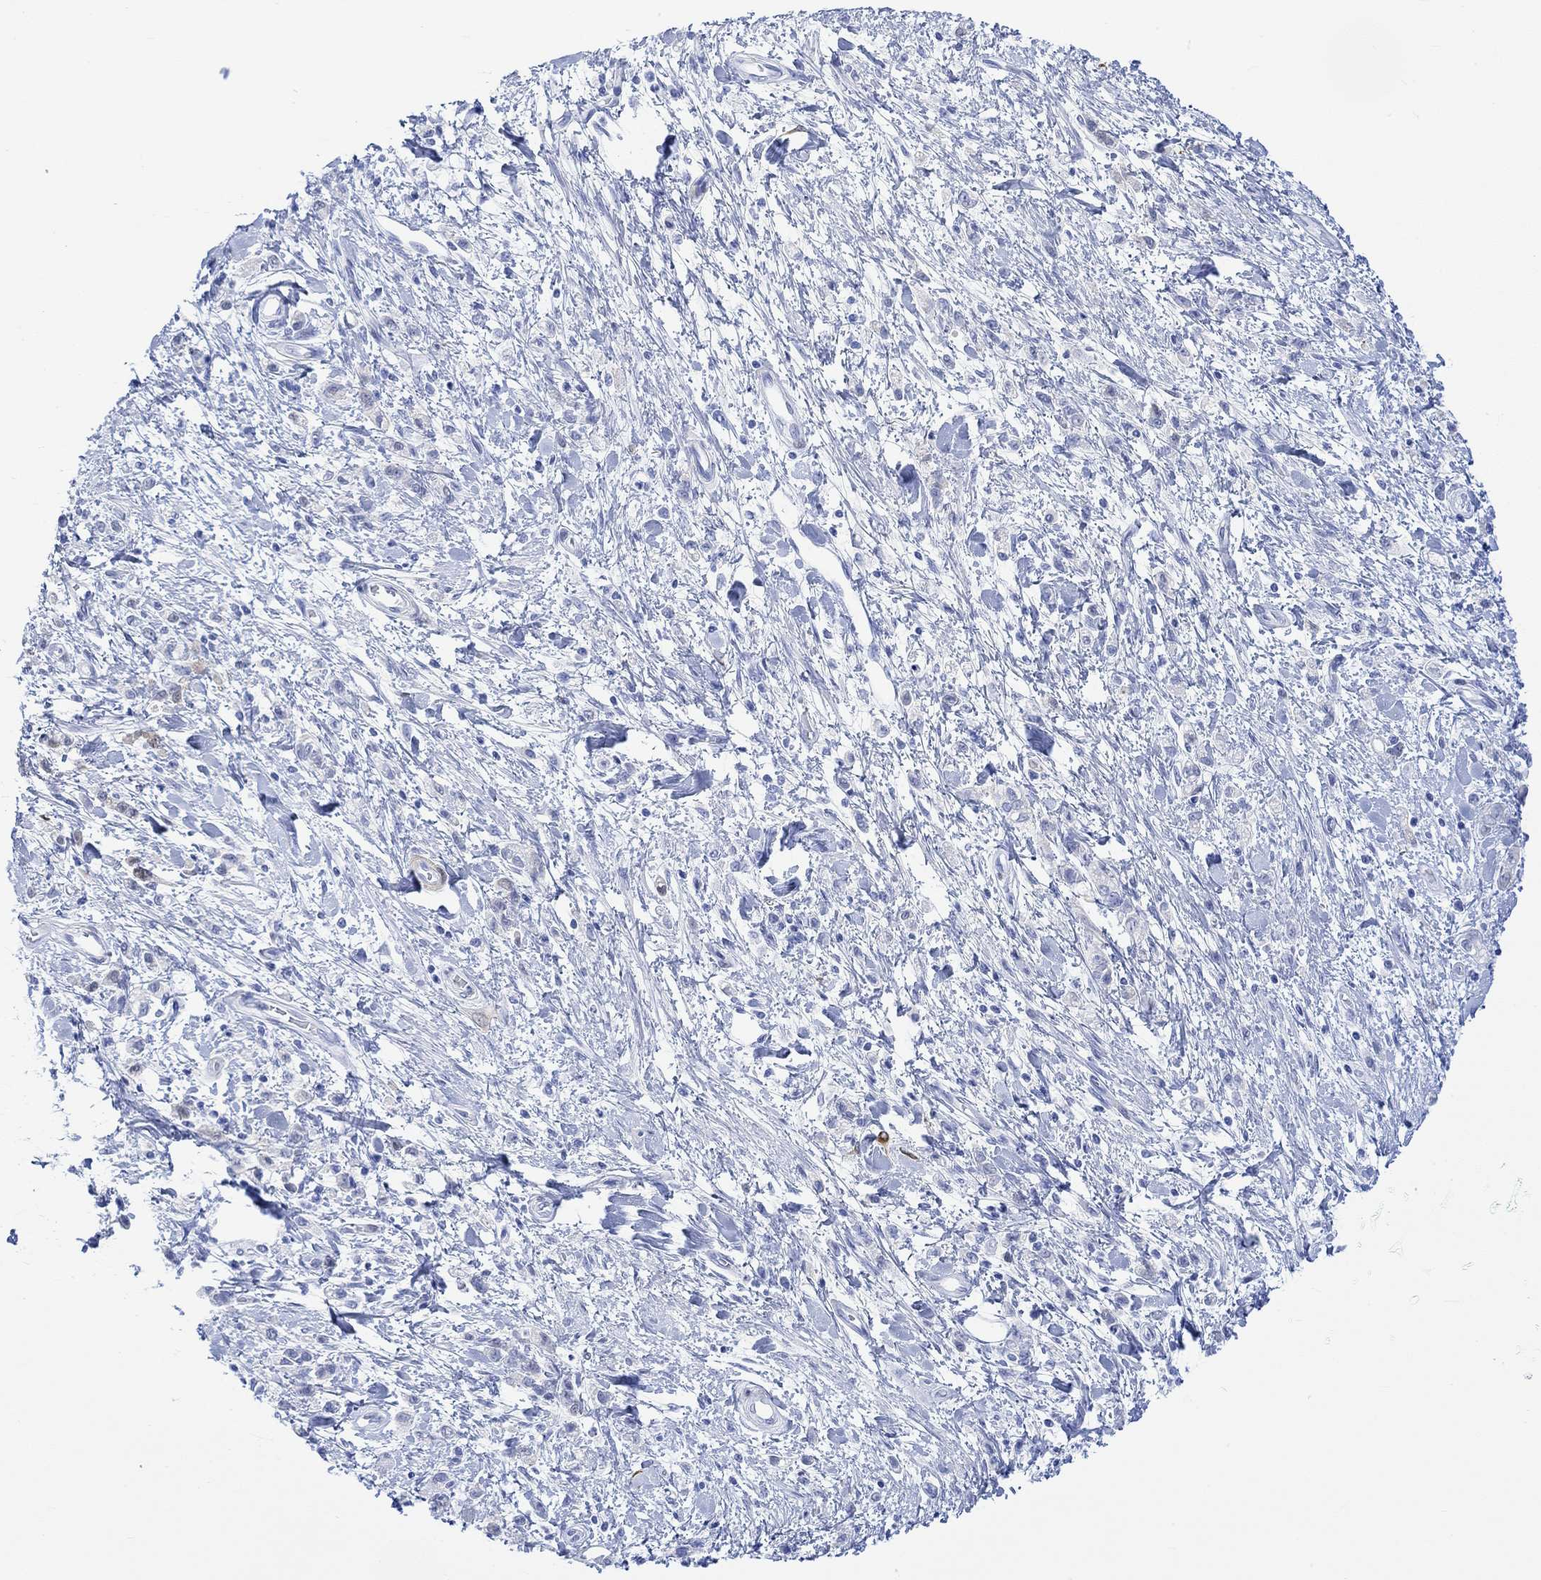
{"staining": {"intensity": "negative", "quantity": "none", "location": "none"}, "tissue": "stomach cancer", "cell_type": "Tumor cells", "image_type": "cancer", "snomed": [{"axis": "morphology", "description": "Adenocarcinoma, NOS"}, {"axis": "topography", "description": "Stomach"}], "caption": "Human stomach cancer (adenocarcinoma) stained for a protein using immunohistochemistry (IHC) demonstrates no expression in tumor cells.", "gene": "TPPP3", "patient": {"sex": "male", "age": 77}}